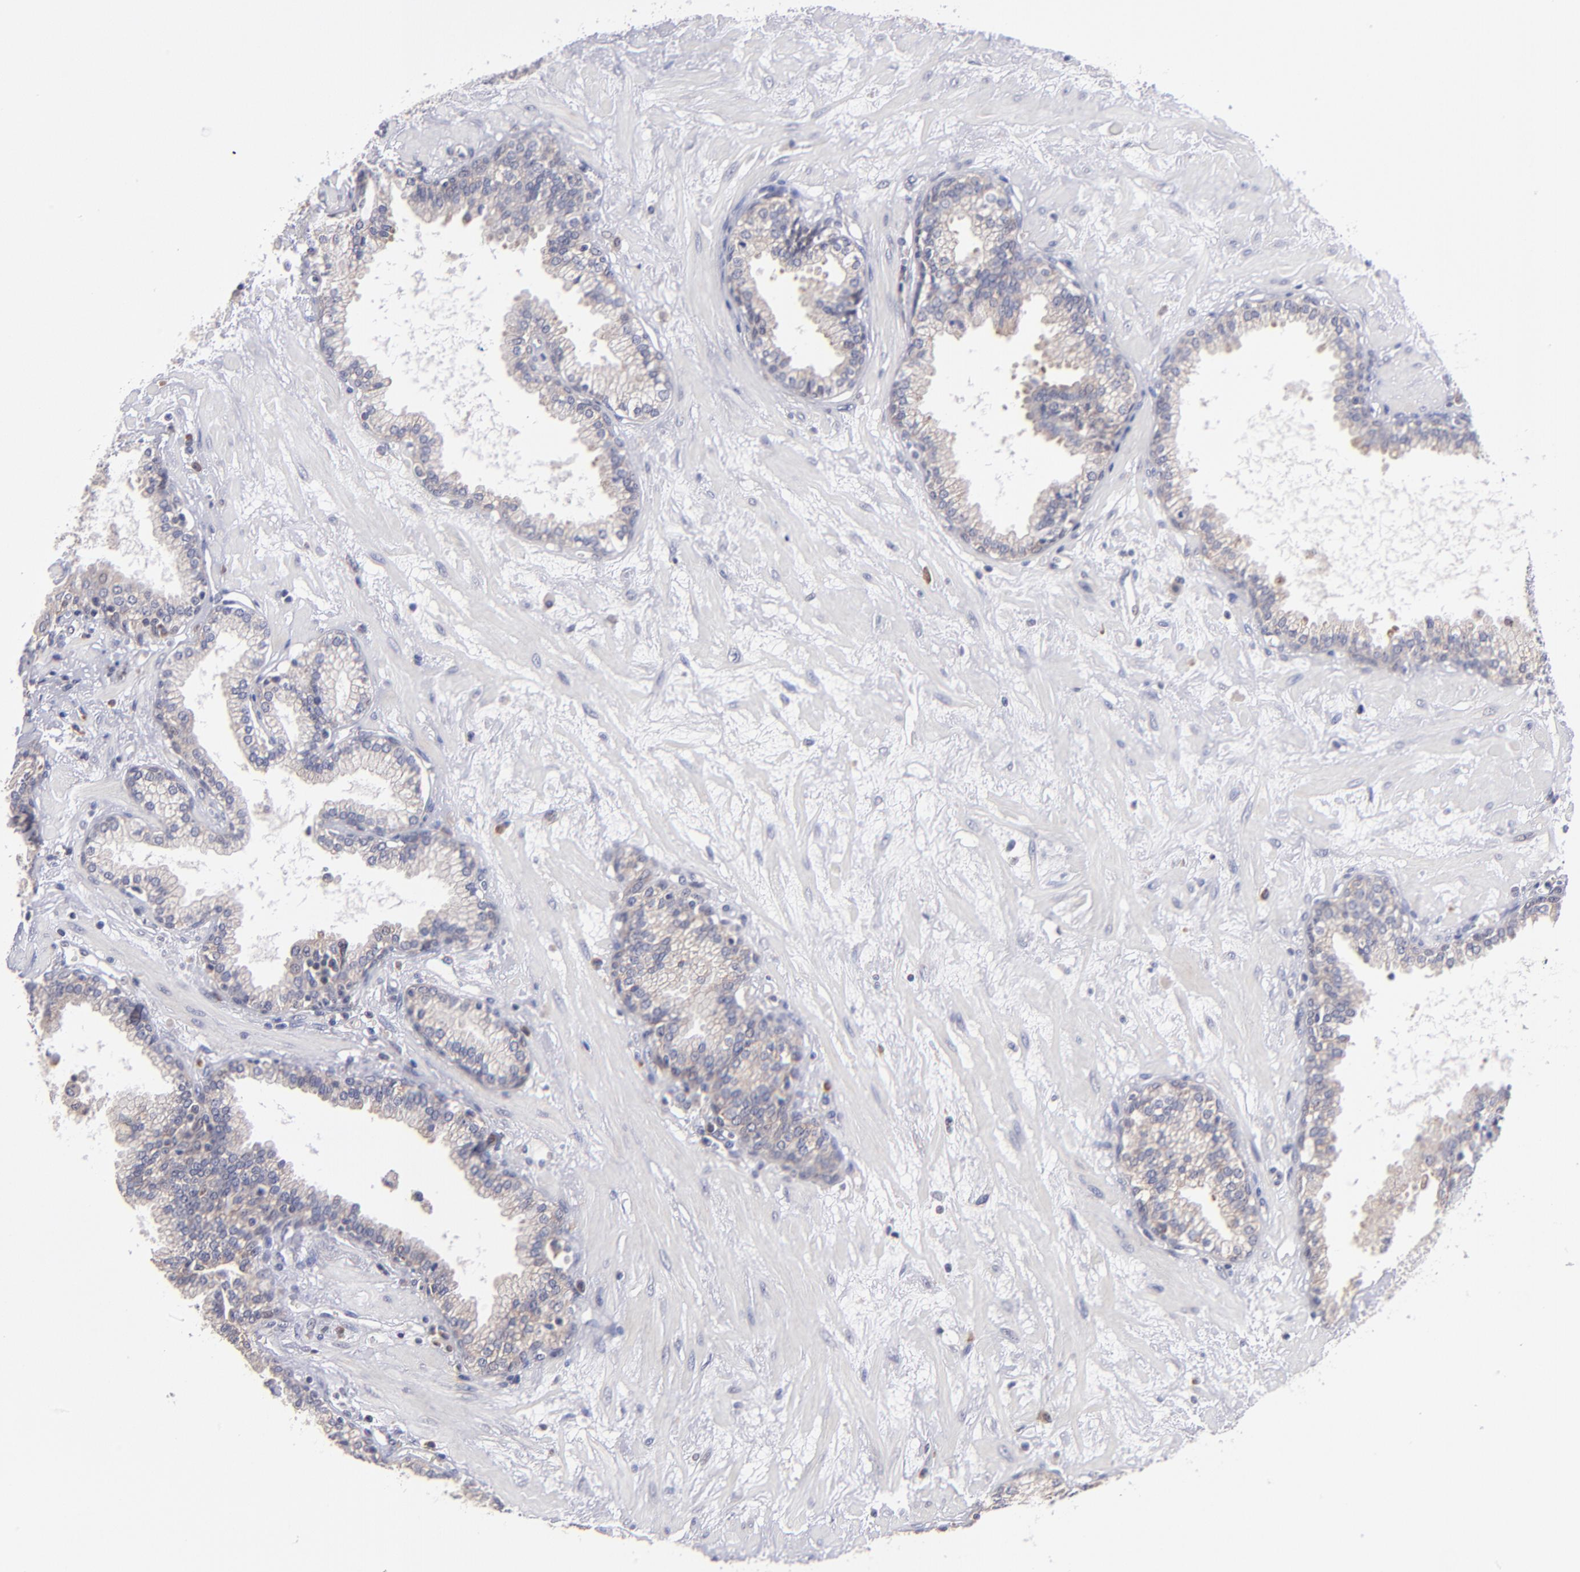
{"staining": {"intensity": "weak", "quantity": "<25%", "location": "cytoplasmic/membranous"}, "tissue": "prostate", "cell_type": "Glandular cells", "image_type": "normal", "snomed": [{"axis": "morphology", "description": "Normal tissue, NOS"}, {"axis": "topography", "description": "Prostate"}], "caption": "The immunohistochemistry (IHC) micrograph has no significant positivity in glandular cells of prostate.", "gene": "EIF3L", "patient": {"sex": "male", "age": 64}}